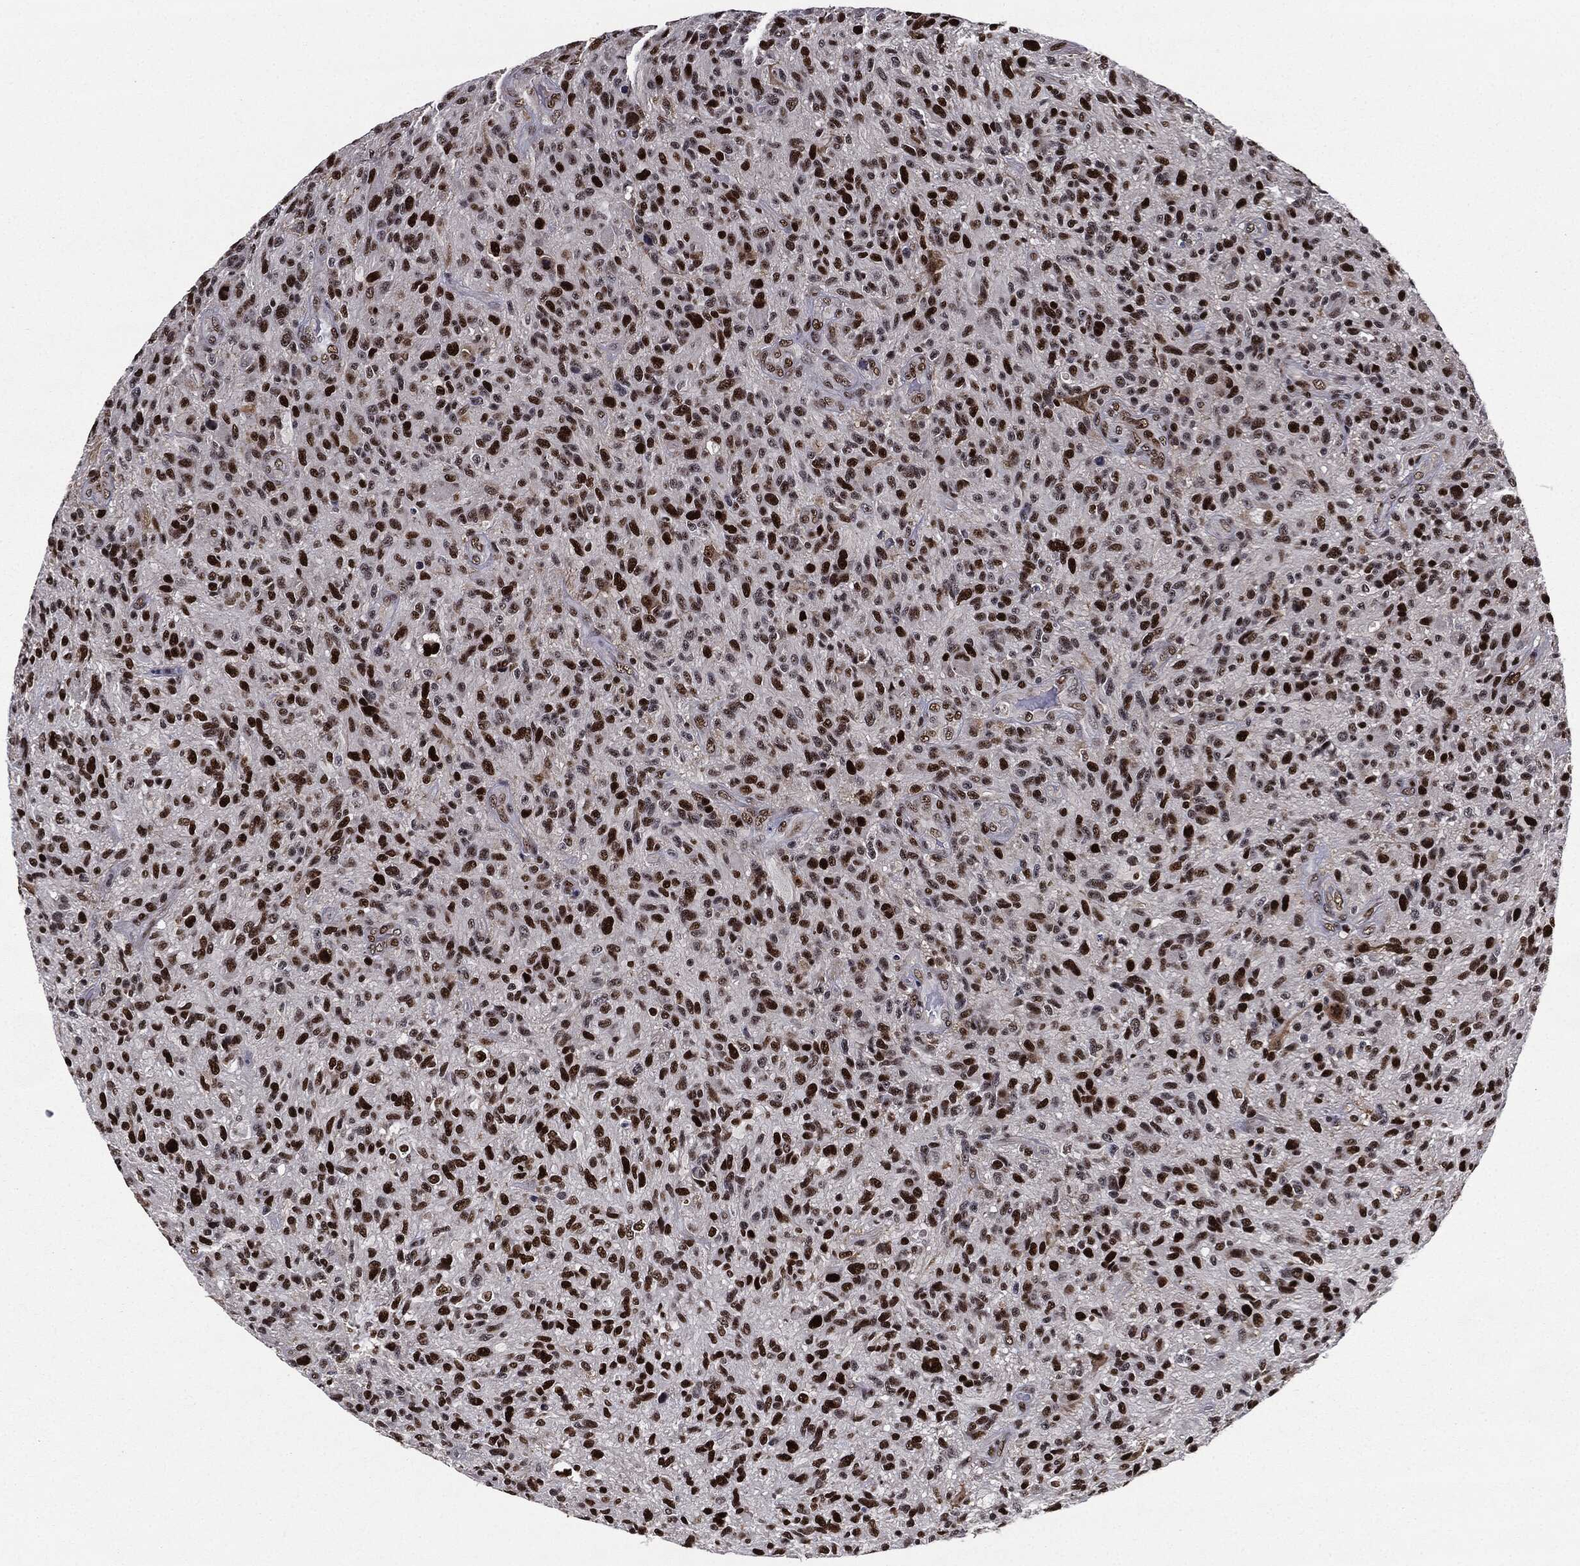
{"staining": {"intensity": "strong", "quantity": "25%-75%", "location": "nuclear"}, "tissue": "glioma", "cell_type": "Tumor cells", "image_type": "cancer", "snomed": [{"axis": "morphology", "description": "Glioma, malignant, High grade"}, {"axis": "topography", "description": "Brain"}], "caption": "High-magnification brightfield microscopy of malignant high-grade glioma stained with DAB (3,3'-diaminobenzidine) (brown) and counterstained with hematoxylin (blue). tumor cells exhibit strong nuclear staining is present in approximately25%-75% of cells.", "gene": "JUN", "patient": {"sex": "male", "age": 47}}